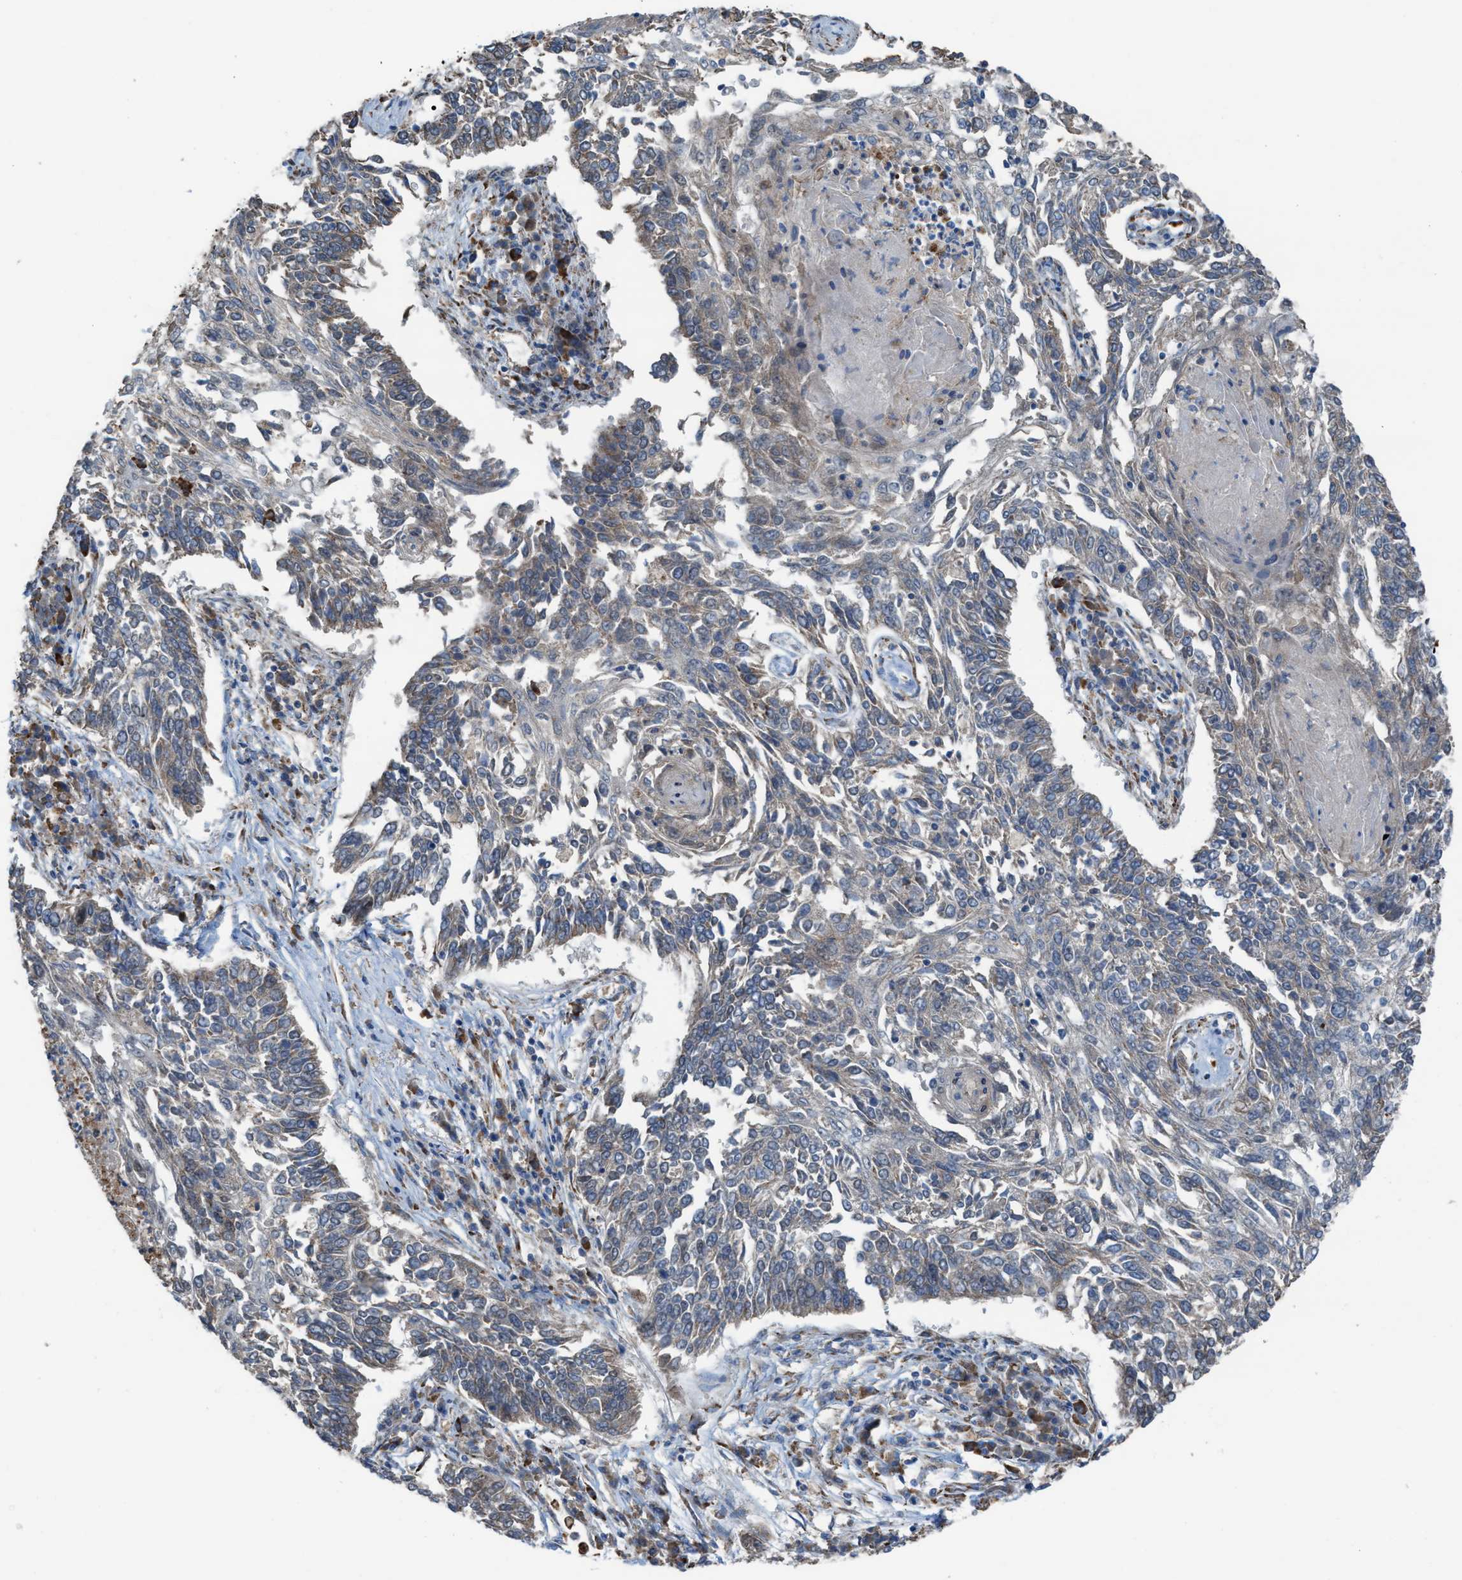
{"staining": {"intensity": "weak", "quantity": "<25%", "location": "cytoplasmic/membranous"}, "tissue": "lung cancer", "cell_type": "Tumor cells", "image_type": "cancer", "snomed": [{"axis": "morphology", "description": "Normal tissue, NOS"}, {"axis": "morphology", "description": "Squamous cell carcinoma, NOS"}, {"axis": "topography", "description": "Cartilage tissue"}, {"axis": "topography", "description": "Bronchus"}, {"axis": "topography", "description": "Lung"}], "caption": "An immunohistochemistry (IHC) image of lung squamous cell carcinoma is shown. There is no staining in tumor cells of lung squamous cell carcinoma.", "gene": "PLAA", "patient": {"sex": "female", "age": 49}}